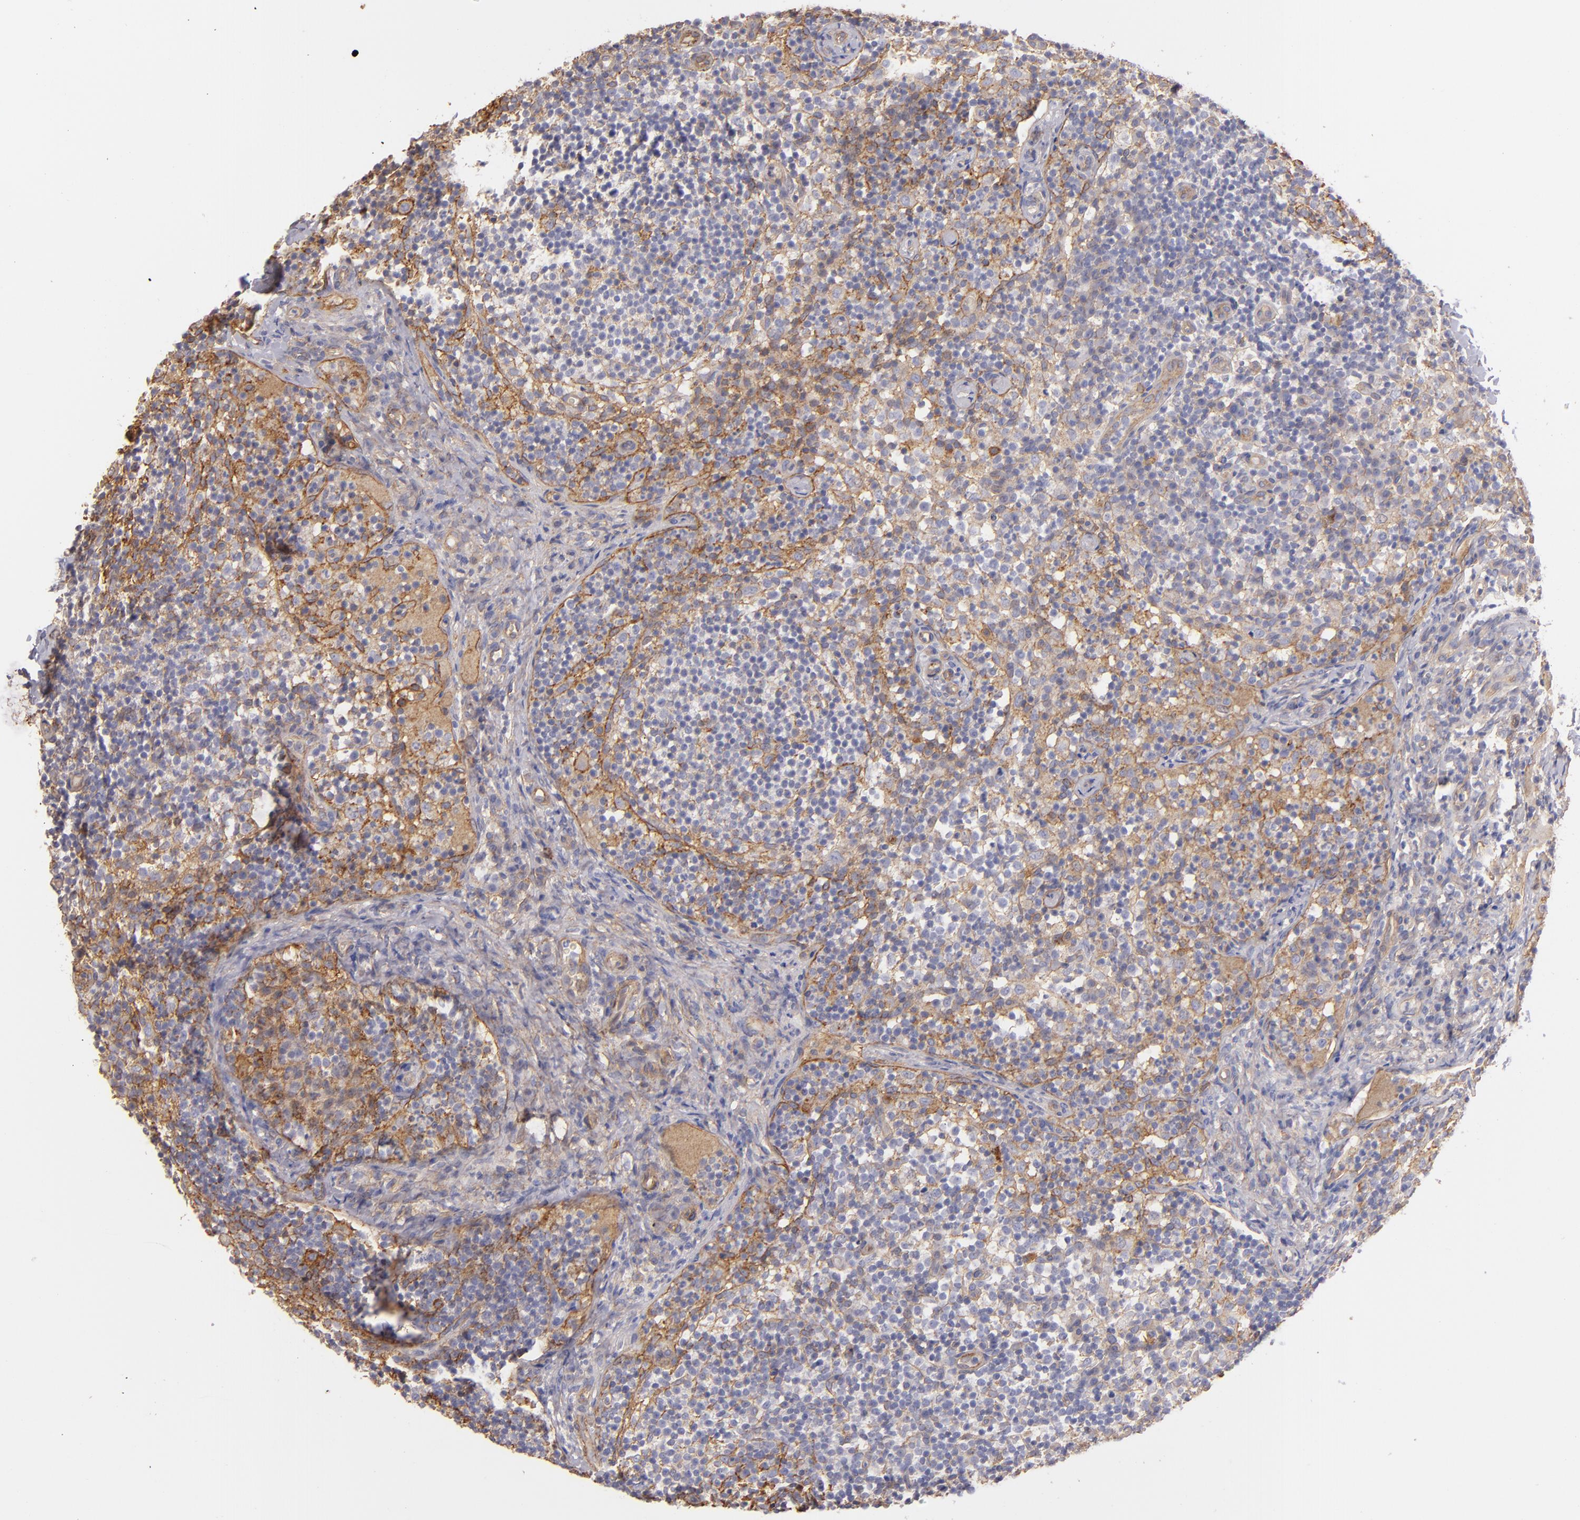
{"staining": {"intensity": "moderate", "quantity": "25%-75%", "location": "cytoplasmic/membranous"}, "tissue": "lymph node", "cell_type": "Germinal center cells", "image_type": "normal", "snomed": [{"axis": "morphology", "description": "Normal tissue, NOS"}, {"axis": "morphology", "description": "Inflammation, NOS"}, {"axis": "topography", "description": "Lymph node"}], "caption": "This image displays immunohistochemistry (IHC) staining of benign human lymph node, with medium moderate cytoplasmic/membranous positivity in about 25%-75% of germinal center cells.", "gene": "CD151", "patient": {"sex": "male", "age": 46}}